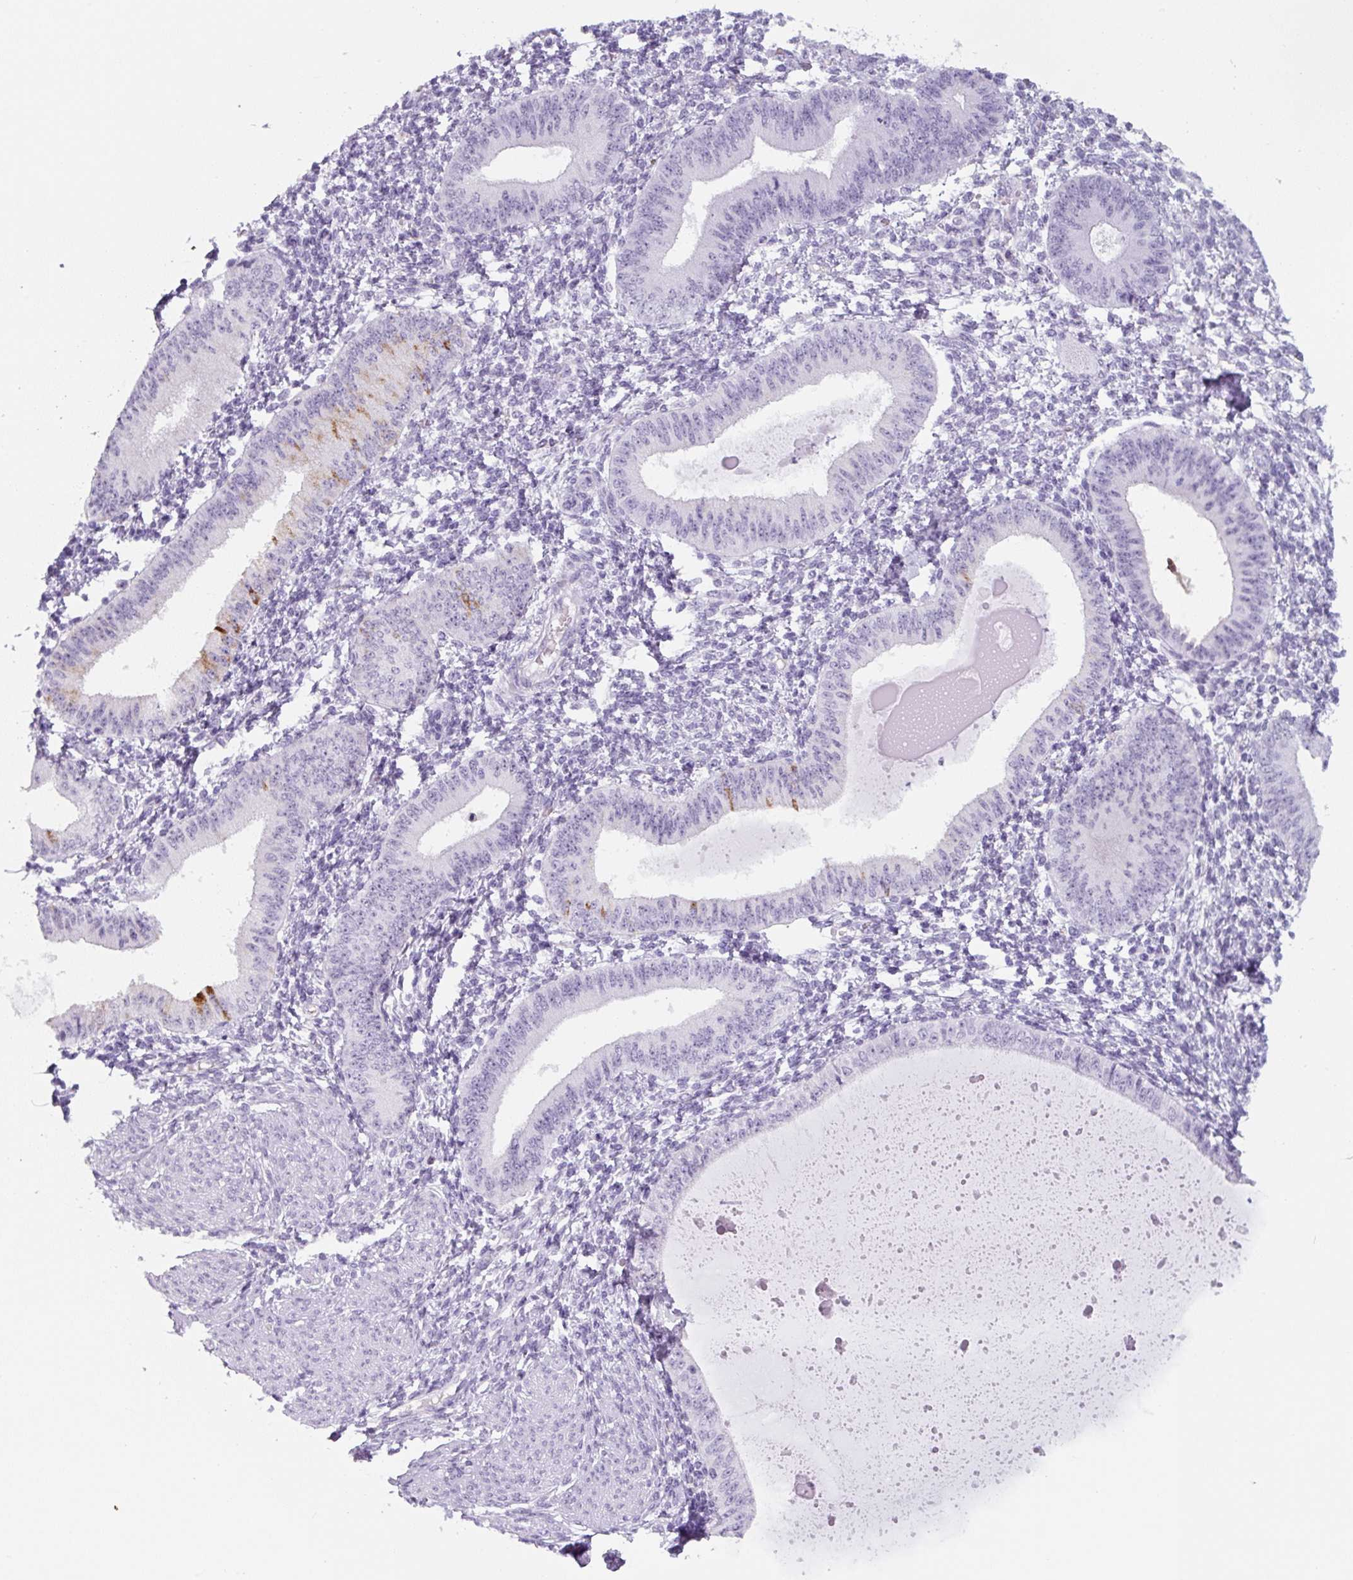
{"staining": {"intensity": "negative", "quantity": "none", "location": "none"}, "tissue": "endometrium", "cell_type": "Cells in endometrial stroma", "image_type": "normal", "snomed": [{"axis": "morphology", "description": "Normal tissue, NOS"}, {"axis": "topography", "description": "Endometrium"}], "caption": "Immunohistochemical staining of benign endometrium demonstrates no significant expression in cells in endometrial stroma.", "gene": "TNFRSF8", "patient": {"sex": "female", "age": 49}}